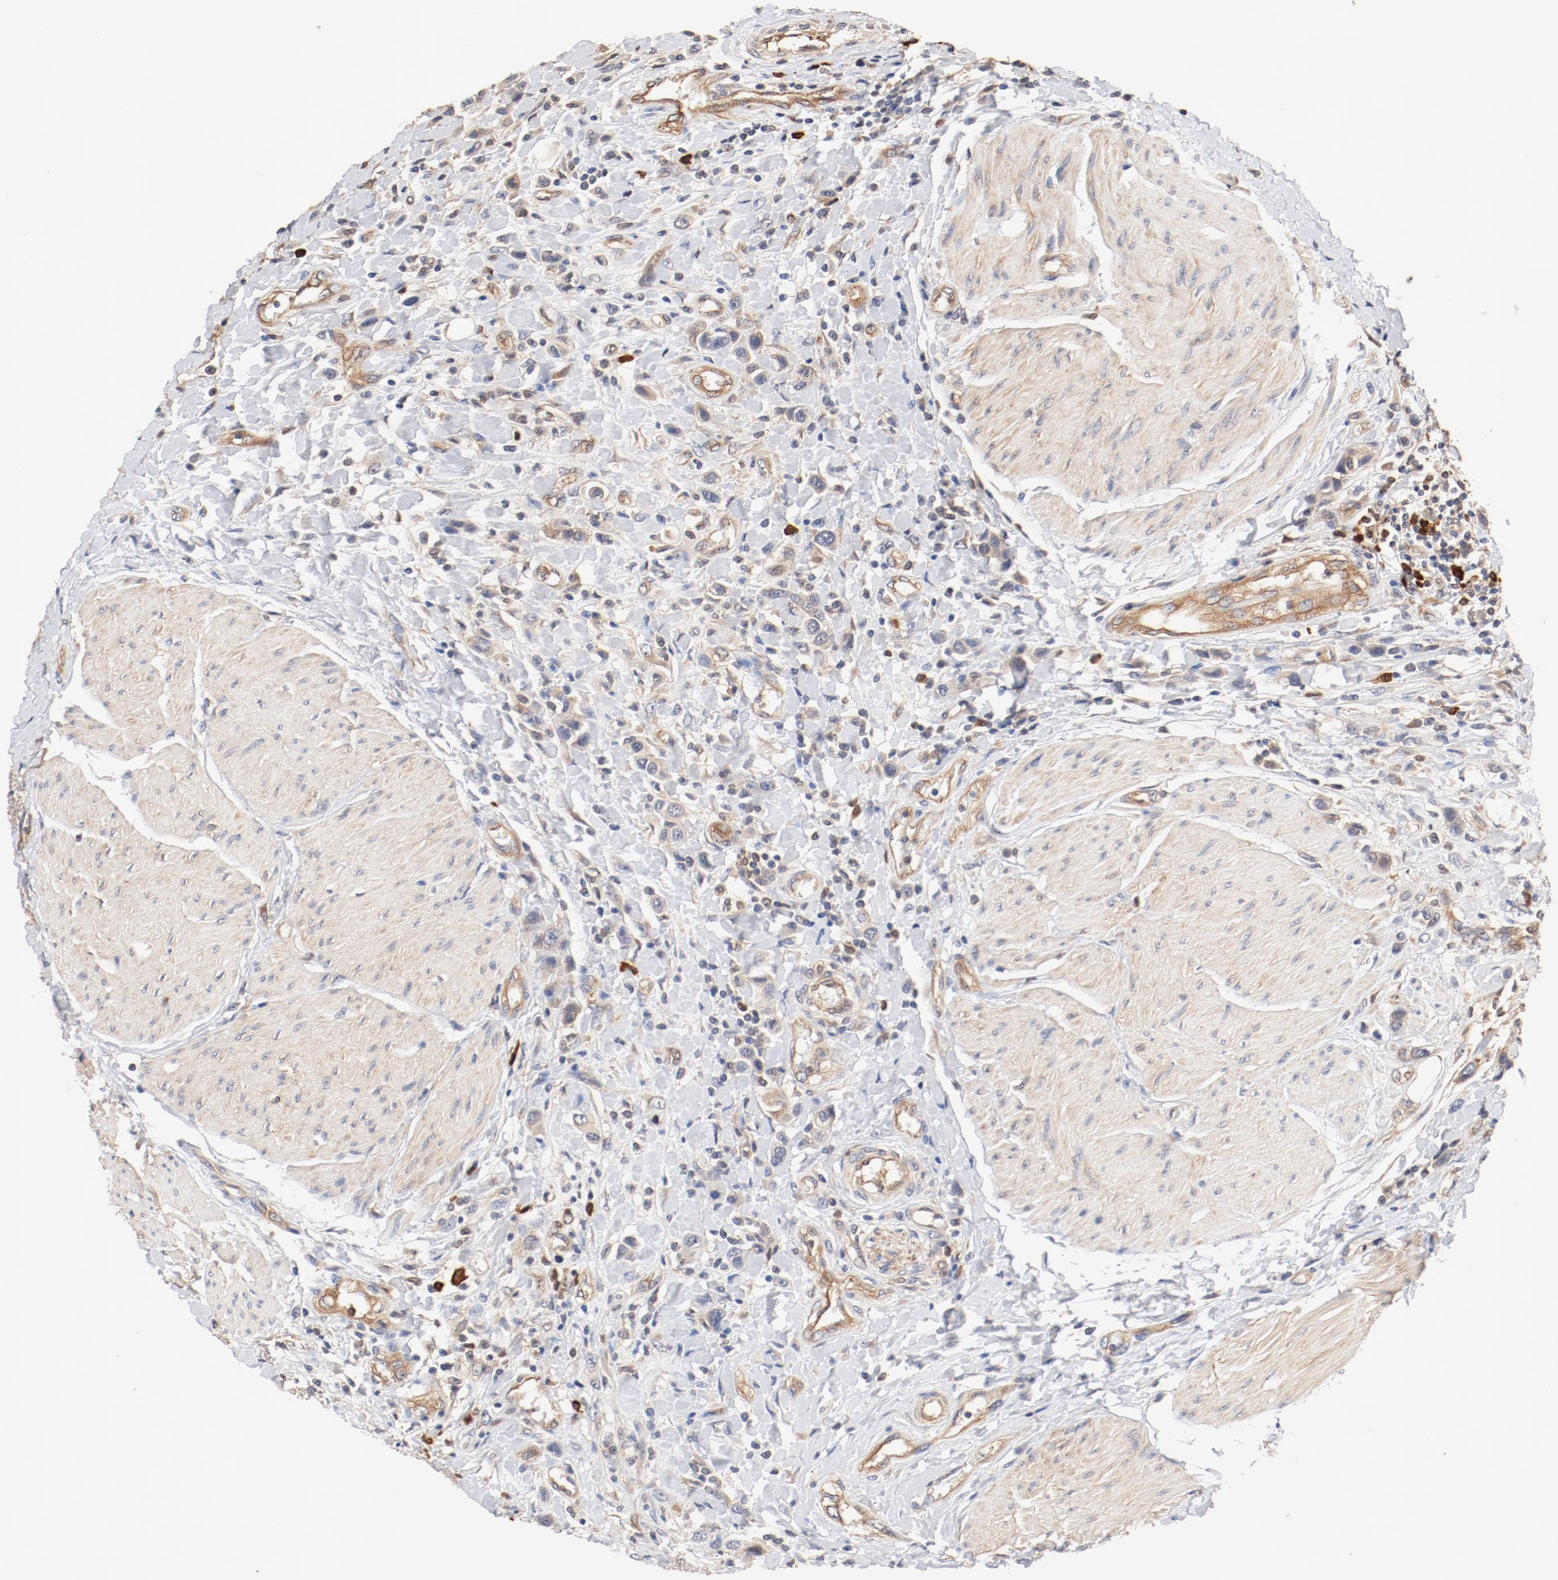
{"staining": {"intensity": "weak", "quantity": ">75%", "location": "cytoplasmic/membranous"}, "tissue": "urothelial cancer", "cell_type": "Tumor cells", "image_type": "cancer", "snomed": [{"axis": "morphology", "description": "Urothelial carcinoma, High grade"}, {"axis": "topography", "description": "Urinary bladder"}], "caption": "High-magnification brightfield microscopy of urothelial carcinoma (high-grade) stained with DAB (brown) and counterstained with hematoxylin (blue). tumor cells exhibit weak cytoplasmic/membranous positivity is appreciated in approximately>75% of cells.", "gene": "UBE2J1", "patient": {"sex": "male", "age": 50}}